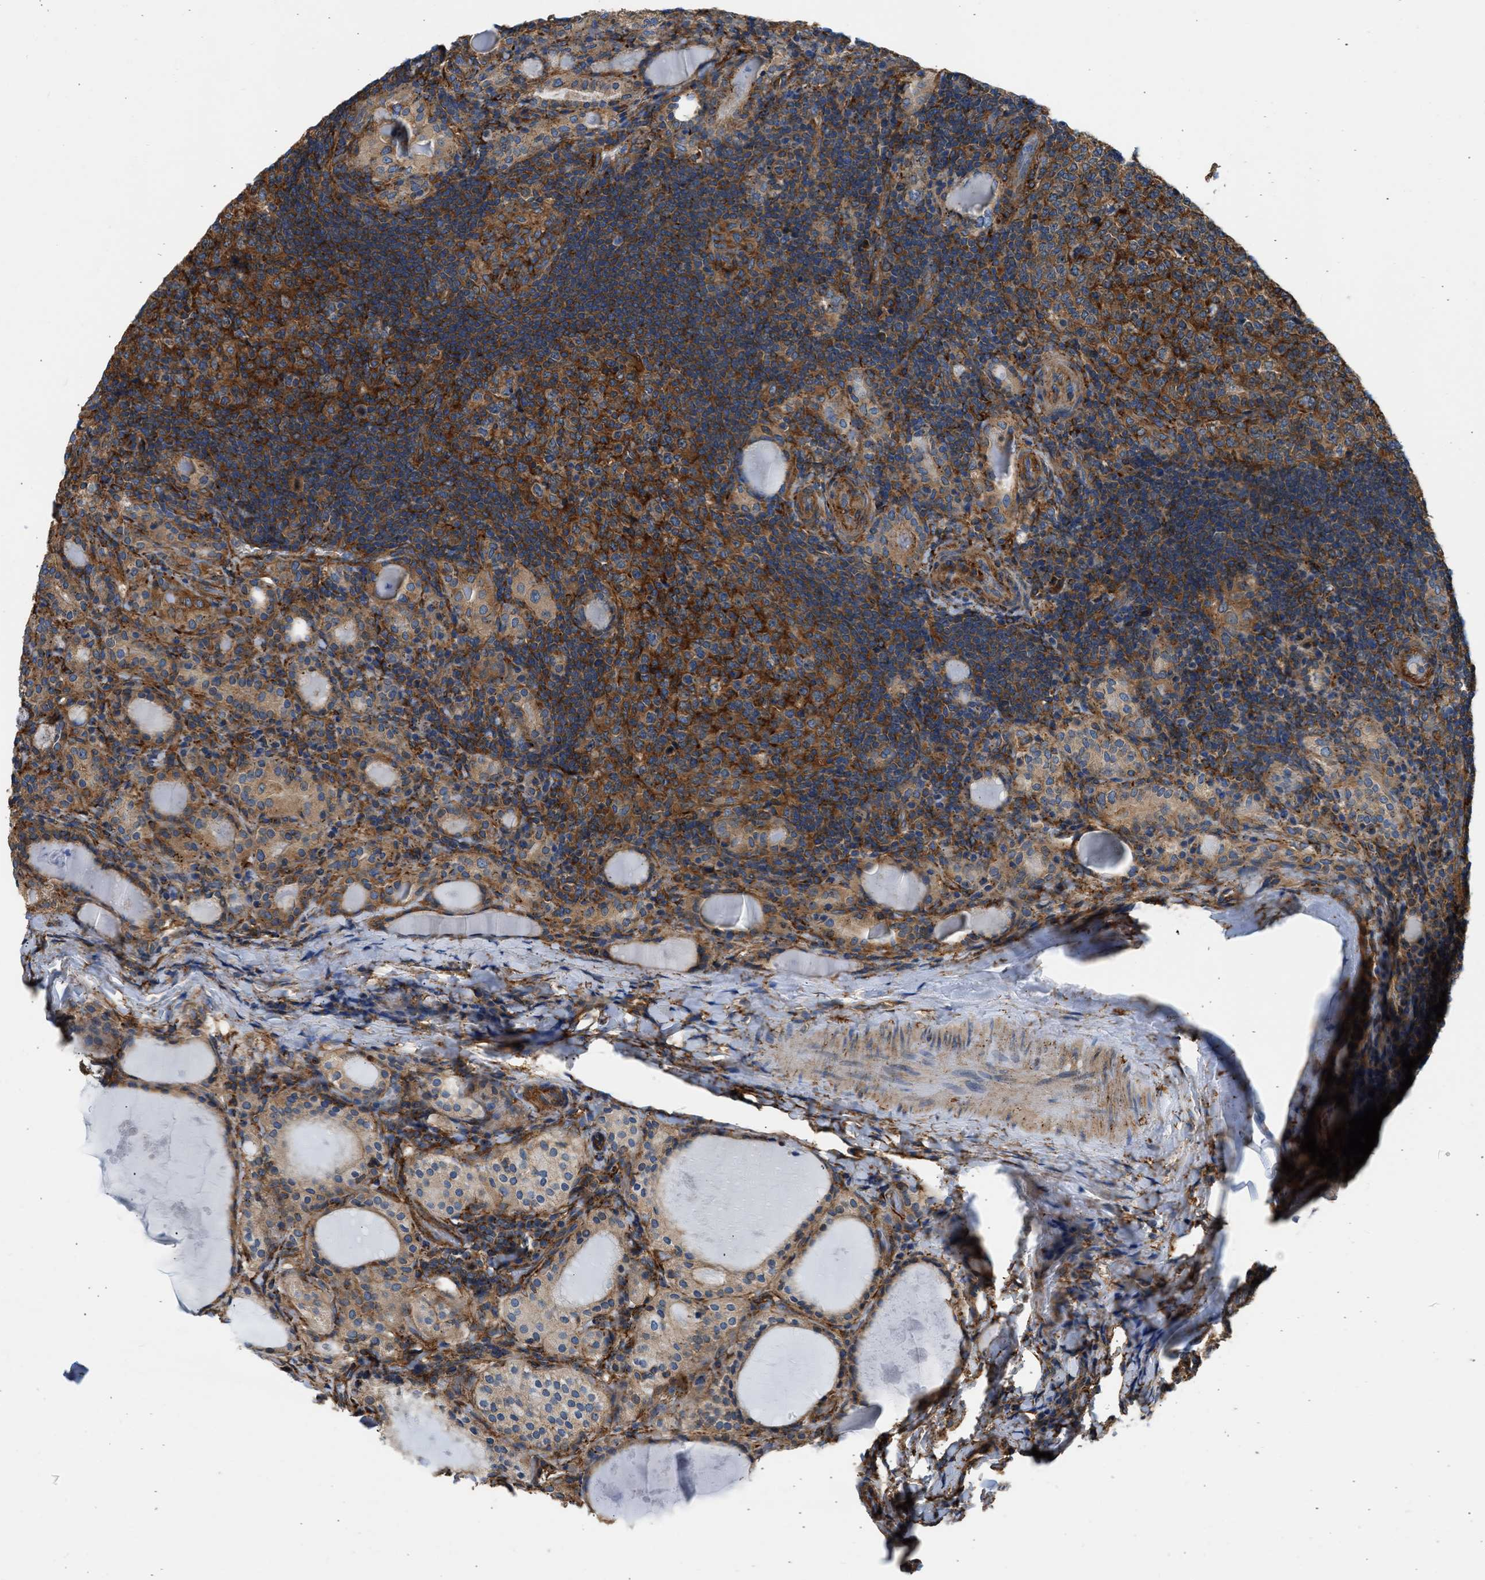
{"staining": {"intensity": "moderate", "quantity": ">75%", "location": "cytoplasmic/membranous"}, "tissue": "thyroid cancer", "cell_type": "Tumor cells", "image_type": "cancer", "snomed": [{"axis": "morphology", "description": "Papillary adenocarcinoma, NOS"}, {"axis": "topography", "description": "Thyroid gland"}], "caption": "Immunohistochemistry of thyroid cancer (papillary adenocarcinoma) exhibits medium levels of moderate cytoplasmic/membranous expression in approximately >75% of tumor cells.", "gene": "SEPTIN2", "patient": {"sex": "female", "age": 42}}